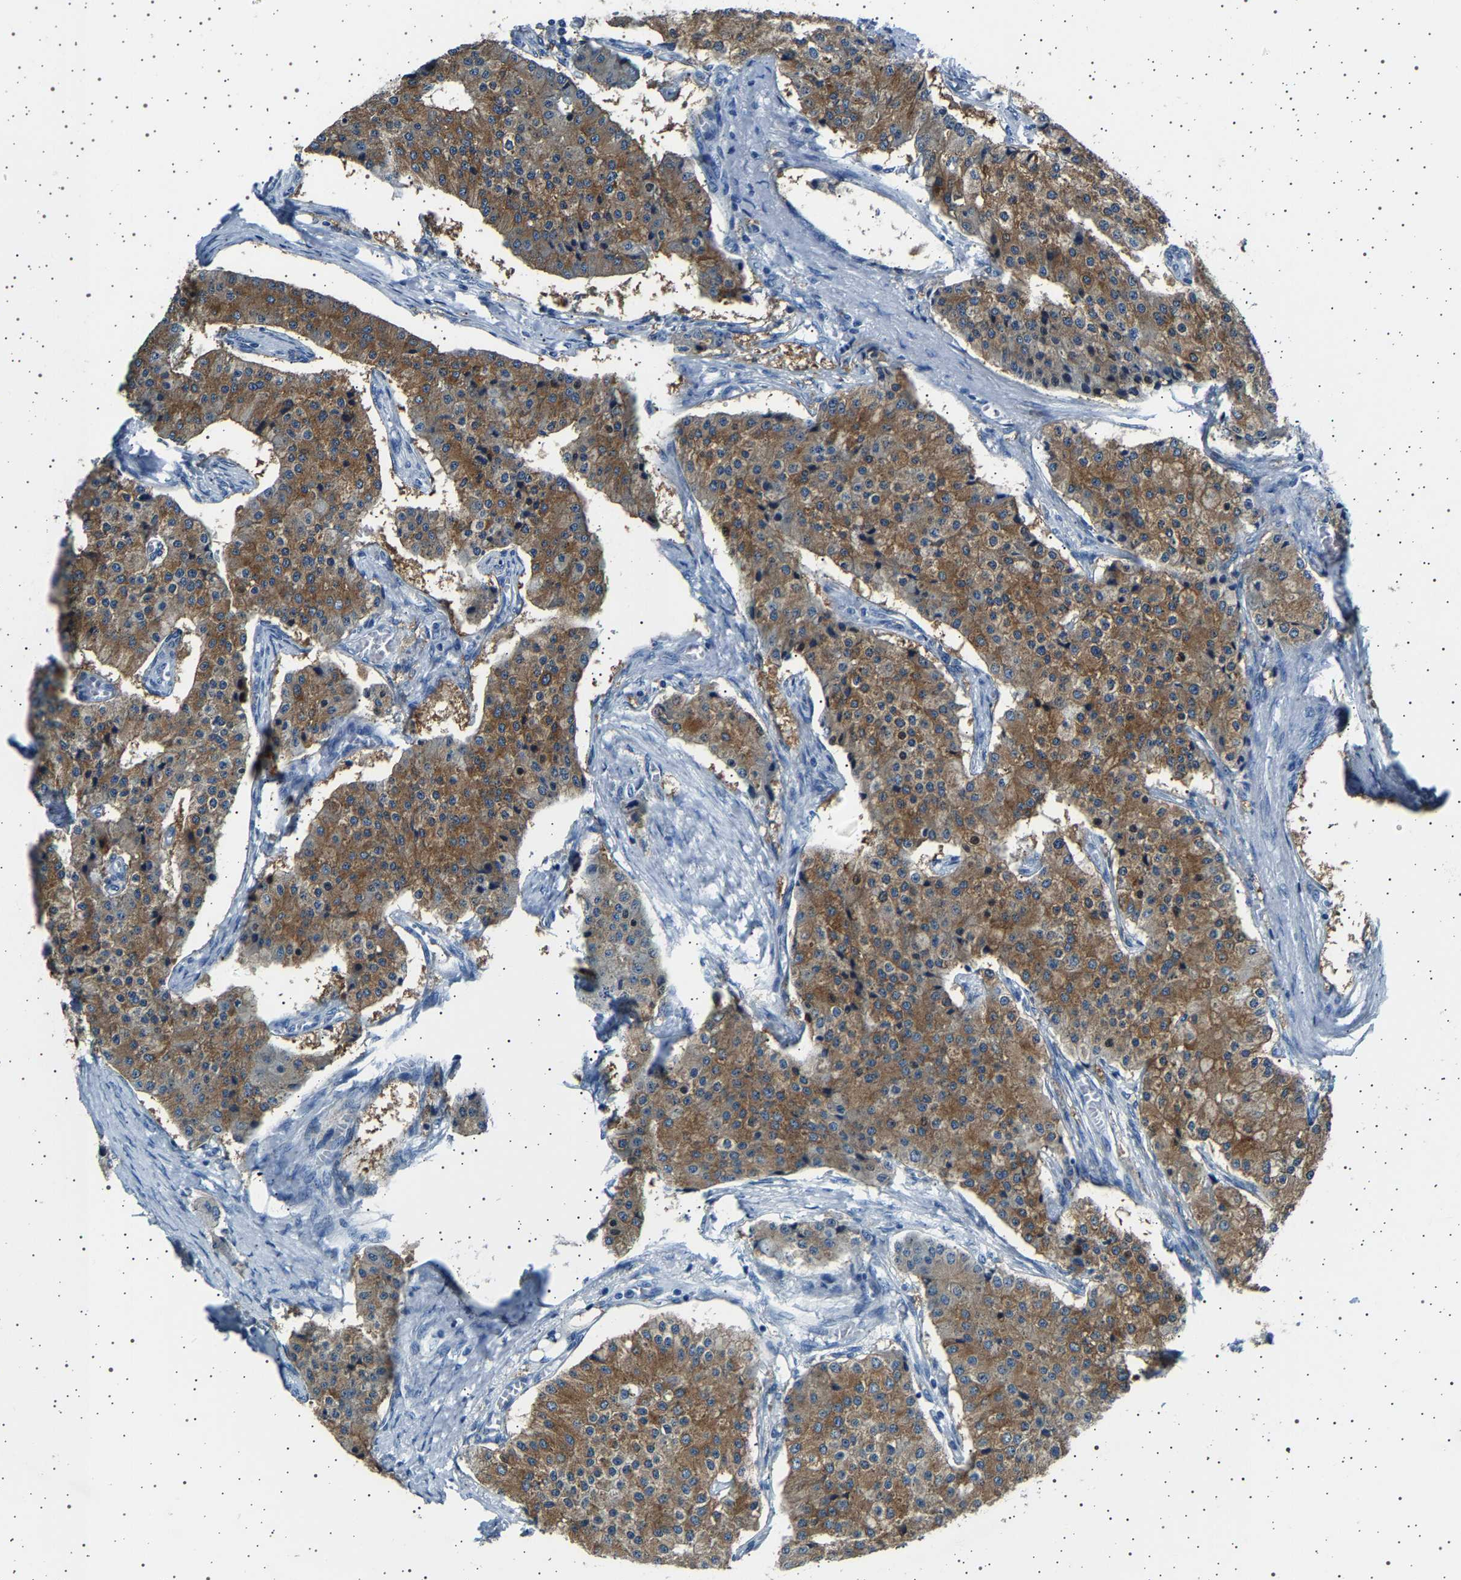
{"staining": {"intensity": "moderate", "quantity": ">75%", "location": "cytoplasmic/membranous"}, "tissue": "carcinoid", "cell_type": "Tumor cells", "image_type": "cancer", "snomed": [{"axis": "morphology", "description": "Carcinoid, malignant, NOS"}, {"axis": "topography", "description": "Colon"}], "caption": "A brown stain labels moderate cytoplasmic/membranous positivity of a protein in human carcinoid tumor cells.", "gene": "FTCD", "patient": {"sex": "female", "age": 52}}